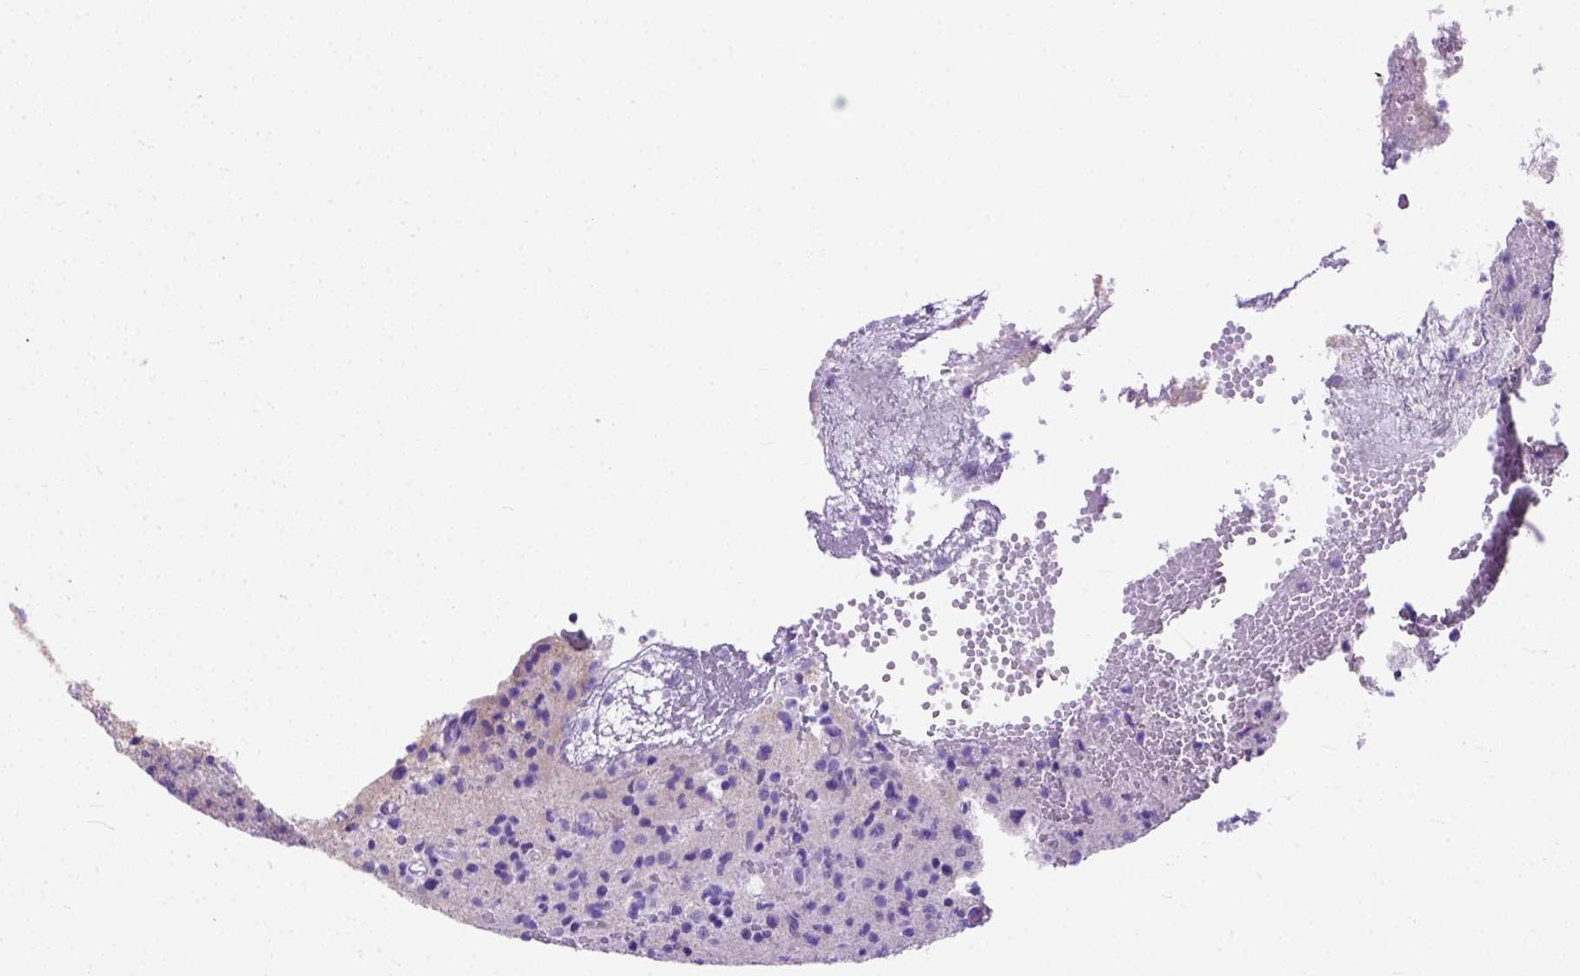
{"staining": {"intensity": "negative", "quantity": "none", "location": "none"}, "tissue": "glioma", "cell_type": "Tumor cells", "image_type": "cancer", "snomed": [{"axis": "morphology", "description": "Glioma, malignant, Low grade"}, {"axis": "topography", "description": "Brain"}], "caption": "This is an immunohistochemistry micrograph of human malignant low-grade glioma. There is no expression in tumor cells.", "gene": "ODAD3", "patient": {"sex": "male", "age": 64}}